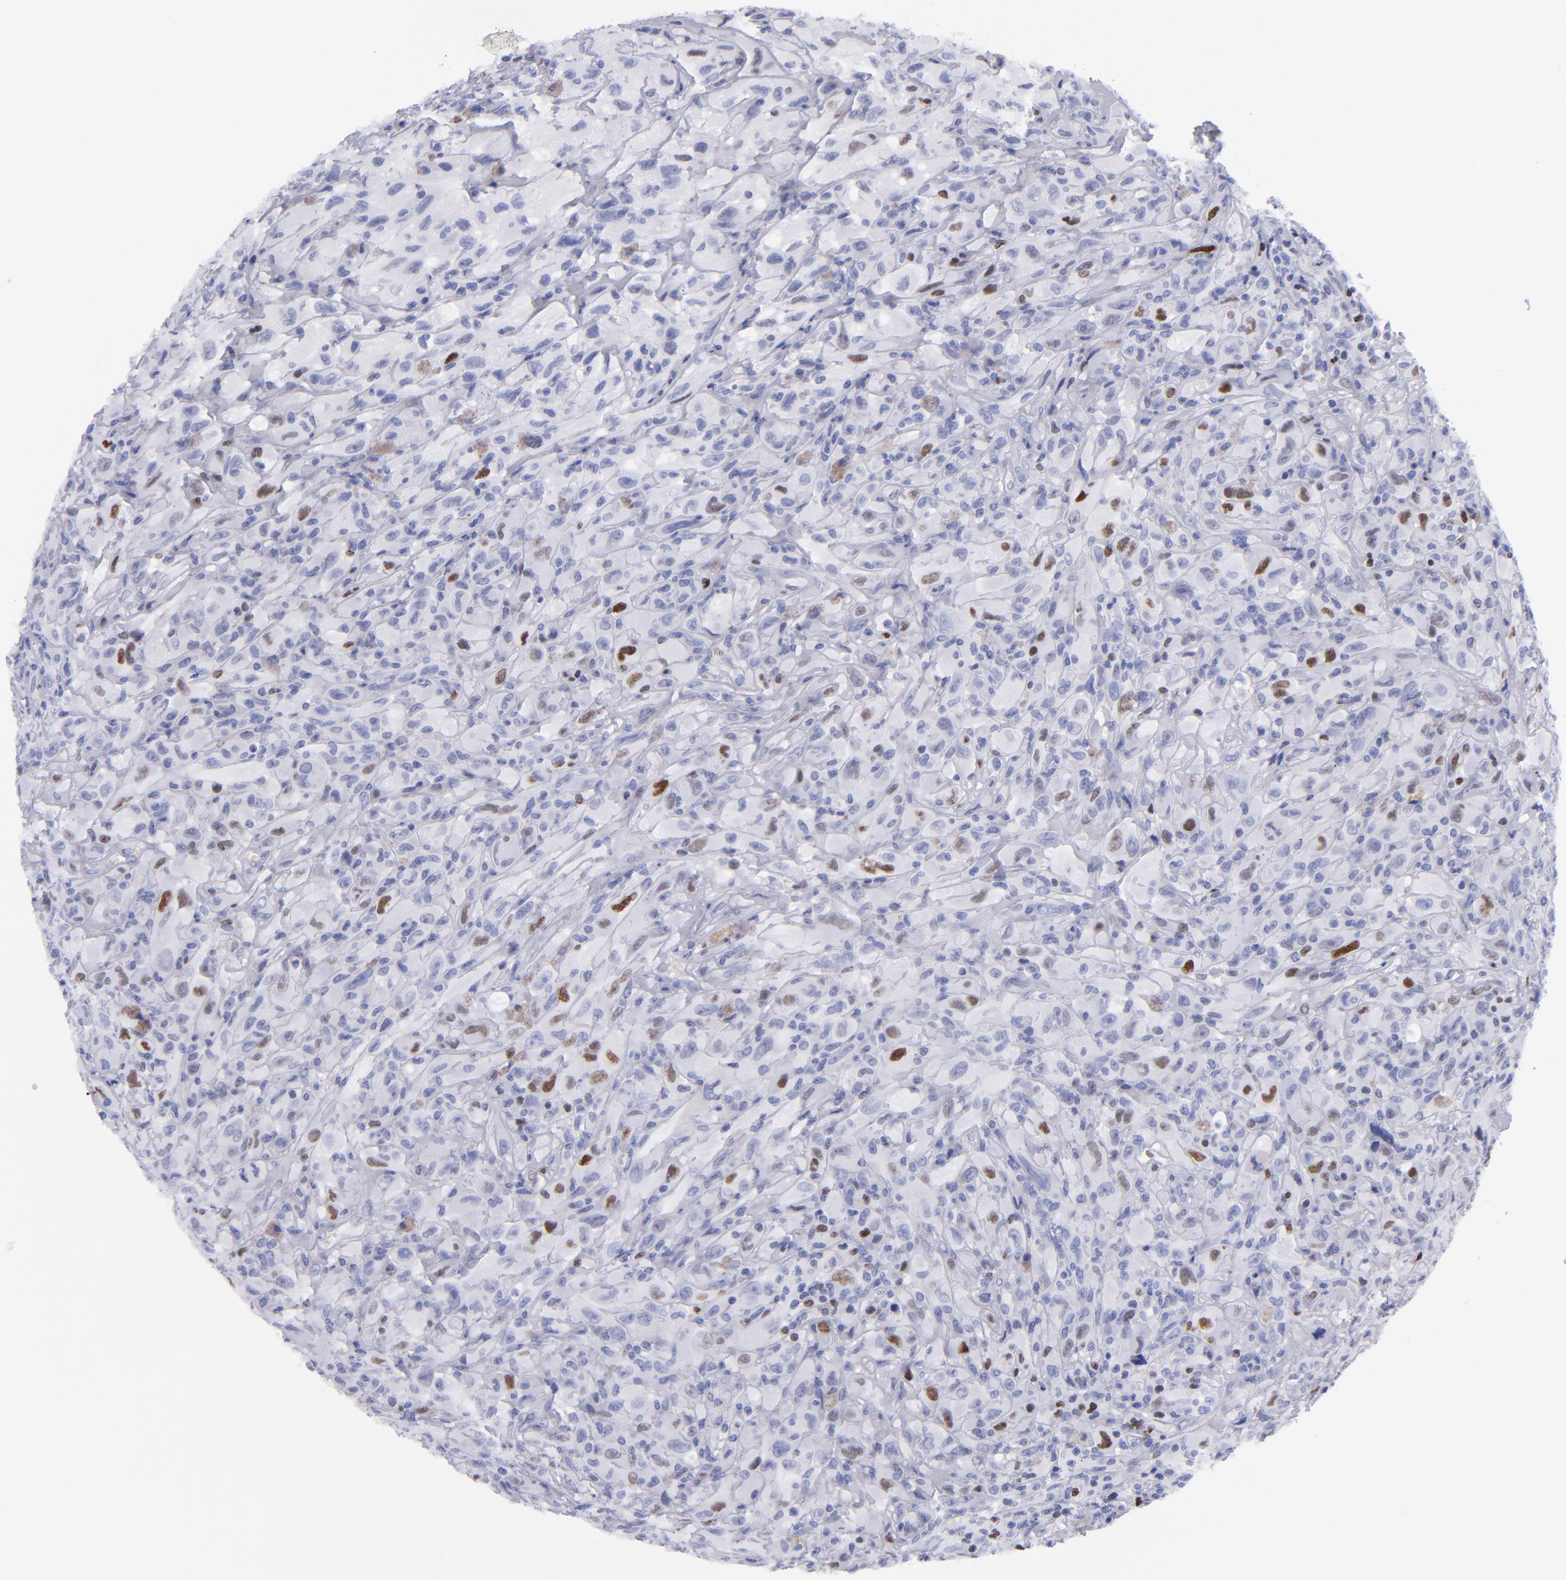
{"staining": {"intensity": "strong", "quantity": "<25%", "location": "nuclear"}, "tissue": "glioma", "cell_type": "Tumor cells", "image_type": "cancer", "snomed": [{"axis": "morphology", "description": "Glioma, malignant, High grade"}, {"axis": "topography", "description": "Brain"}], "caption": "Strong nuclear expression is appreciated in approximately <25% of tumor cells in glioma.", "gene": "MCM7", "patient": {"sex": "male", "age": 48}}